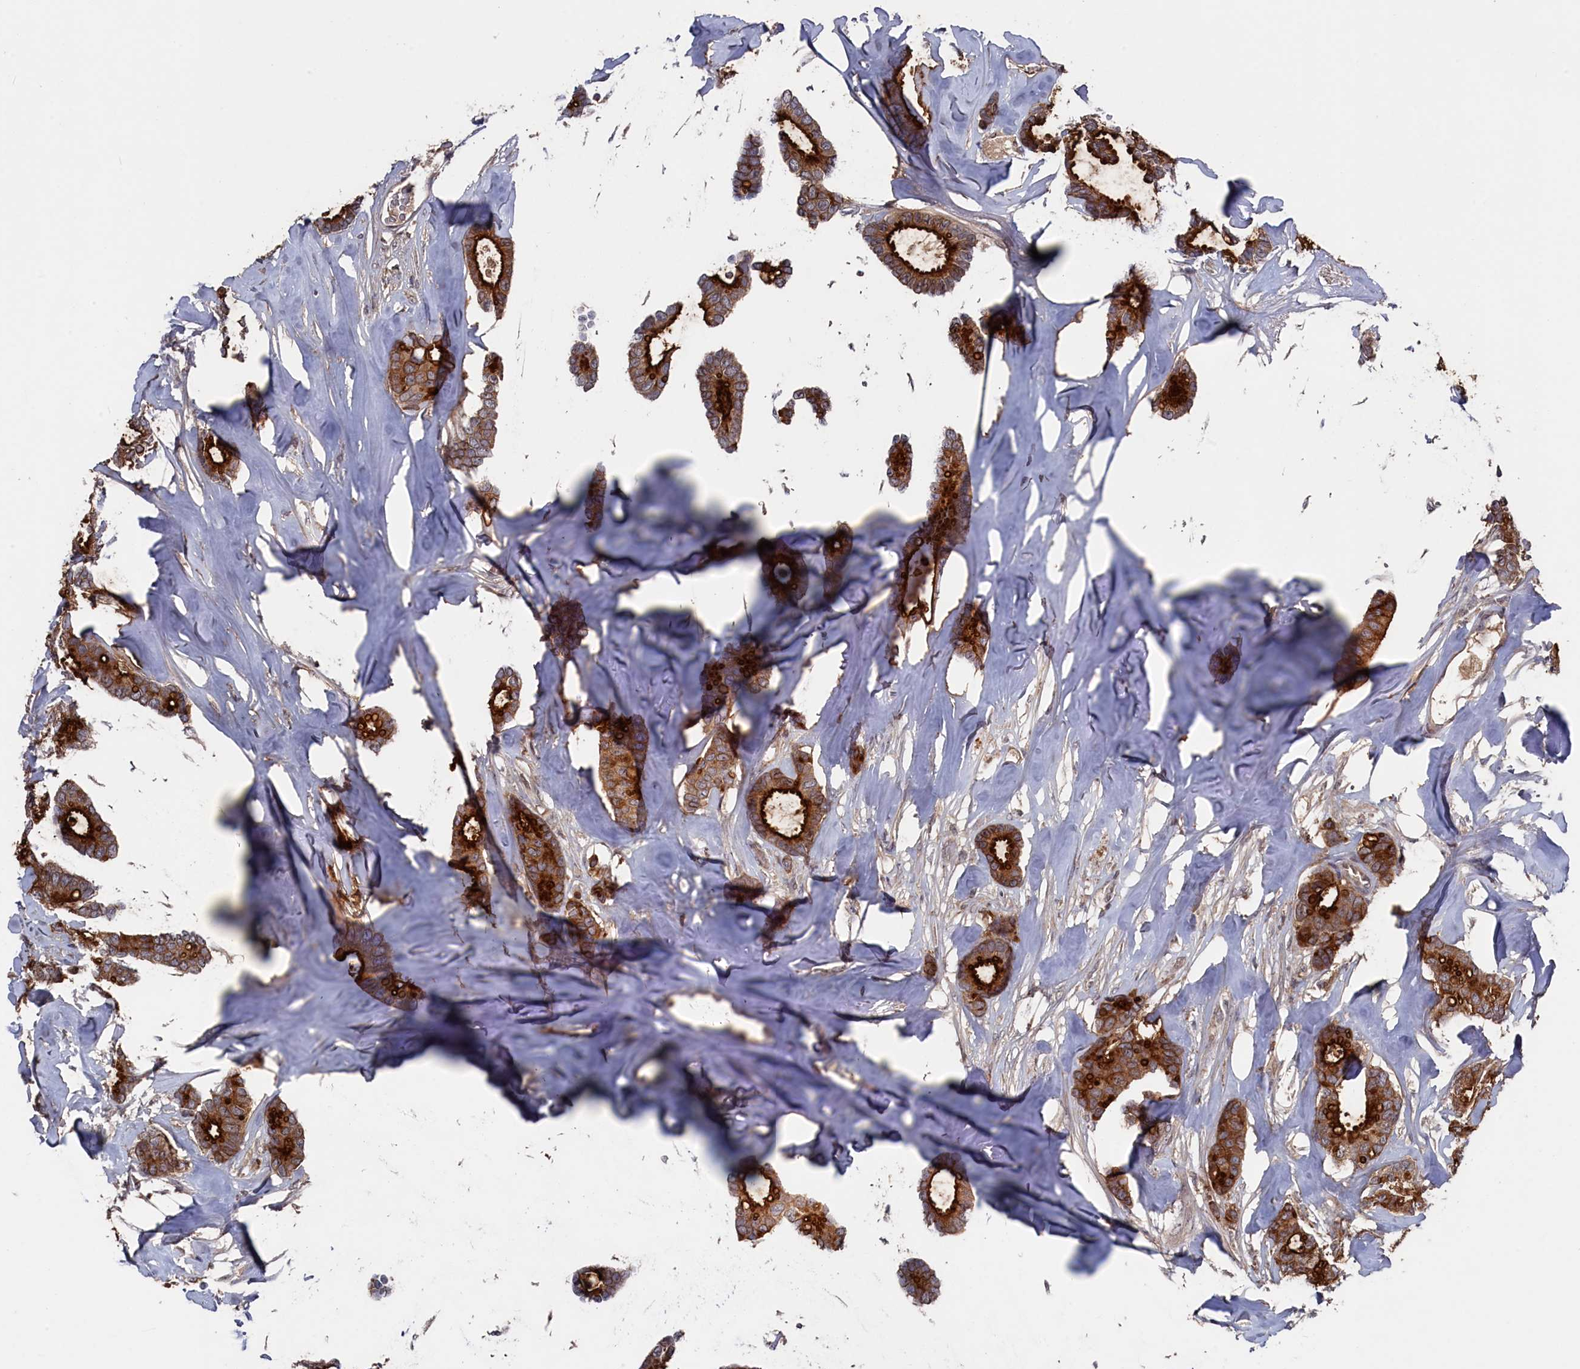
{"staining": {"intensity": "strong", "quantity": ">75%", "location": "cytoplasmic/membranous"}, "tissue": "breast cancer", "cell_type": "Tumor cells", "image_type": "cancer", "snomed": [{"axis": "morphology", "description": "Duct carcinoma"}, {"axis": "topography", "description": "Breast"}], "caption": "Breast cancer was stained to show a protein in brown. There is high levels of strong cytoplasmic/membranous expression in about >75% of tumor cells.", "gene": "TMC5", "patient": {"sex": "female", "age": 87}}